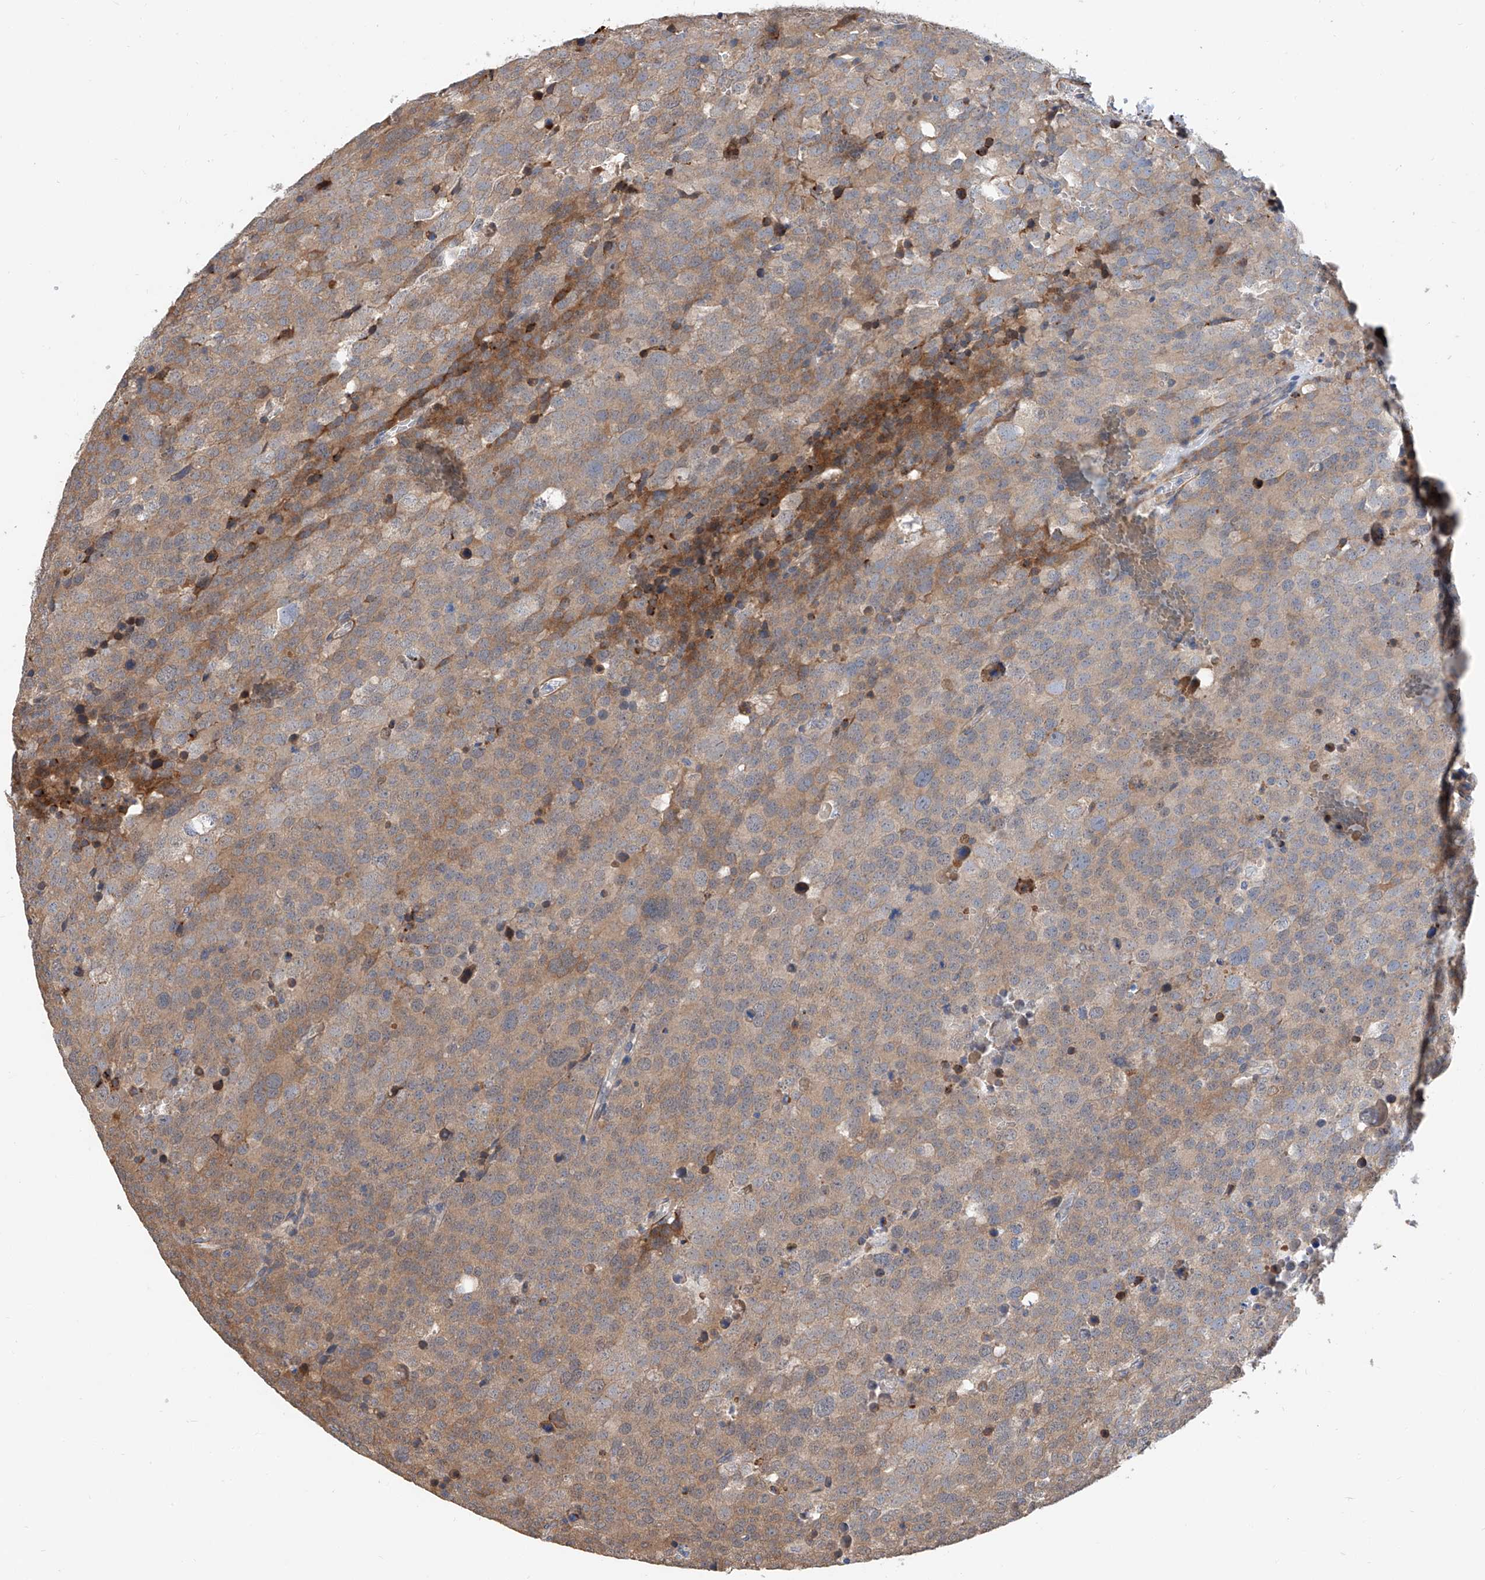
{"staining": {"intensity": "moderate", "quantity": "25%-75%", "location": "cytoplasmic/membranous"}, "tissue": "testis cancer", "cell_type": "Tumor cells", "image_type": "cancer", "snomed": [{"axis": "morphology", "description": "Seminoma, NOS"}, {"axis": "topography", "description": "Testis"}], "caption": "Testis cancer stained for a protein (brown) displays moderate cytoplasmic/membranous positive staining in approximately 25%-75% of tumor cells.", "gene": "MAGEE2", "patient": {"sex": "male", "age": 71}}